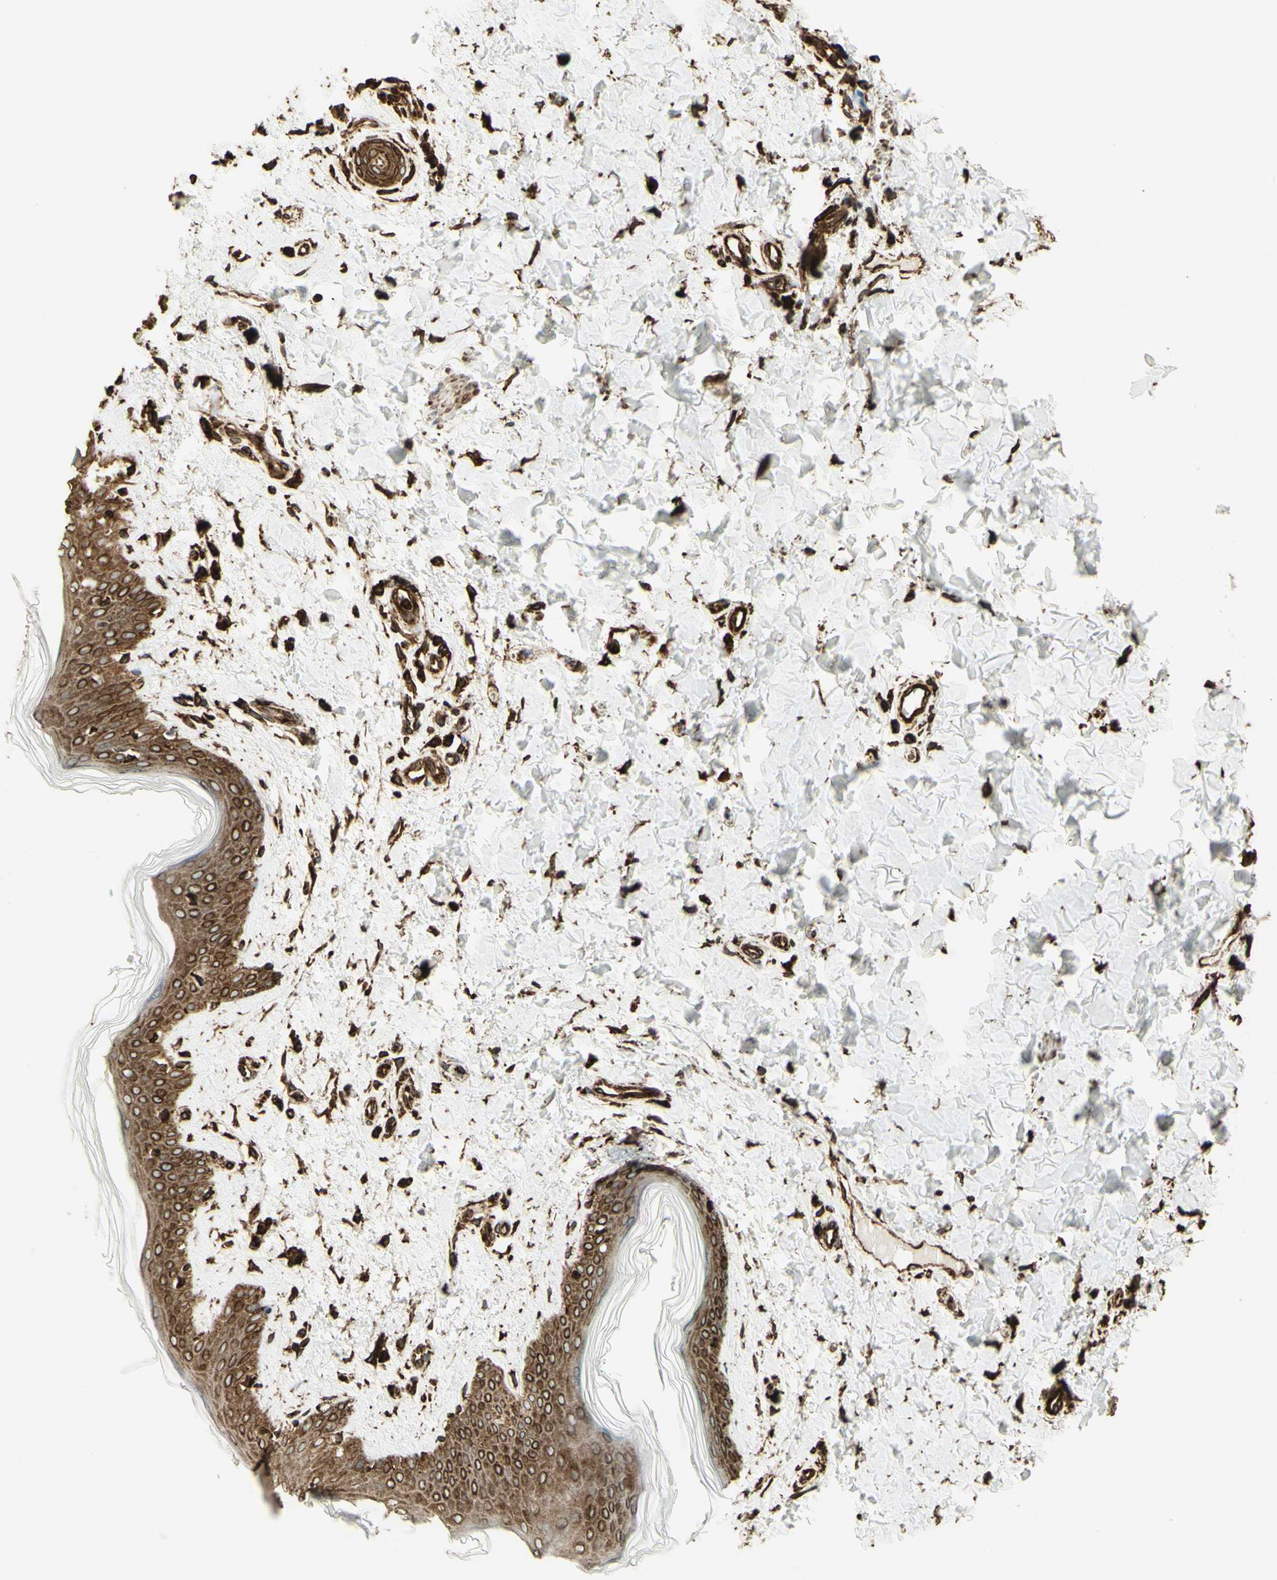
{"staining": {"intensity": "strong", "quantity": ">75%", "location": "cytoplasmic/membranous"}, "tissue": "skin", "cell_type": "Fibroblasts", "image_type": "normal", "snomed": [{"axis": "morphology", "description": "Normal tissue, NOS"}, {"axis": "topography", "description": "Skin"}], "caption": "IHC of normal skin demonstrates high levels of strong cytoplasmic/membranous expression in approximately >75% of fibroblasts.", "gene": "CANX", "patient": {"sex": "female", "age": 41}}